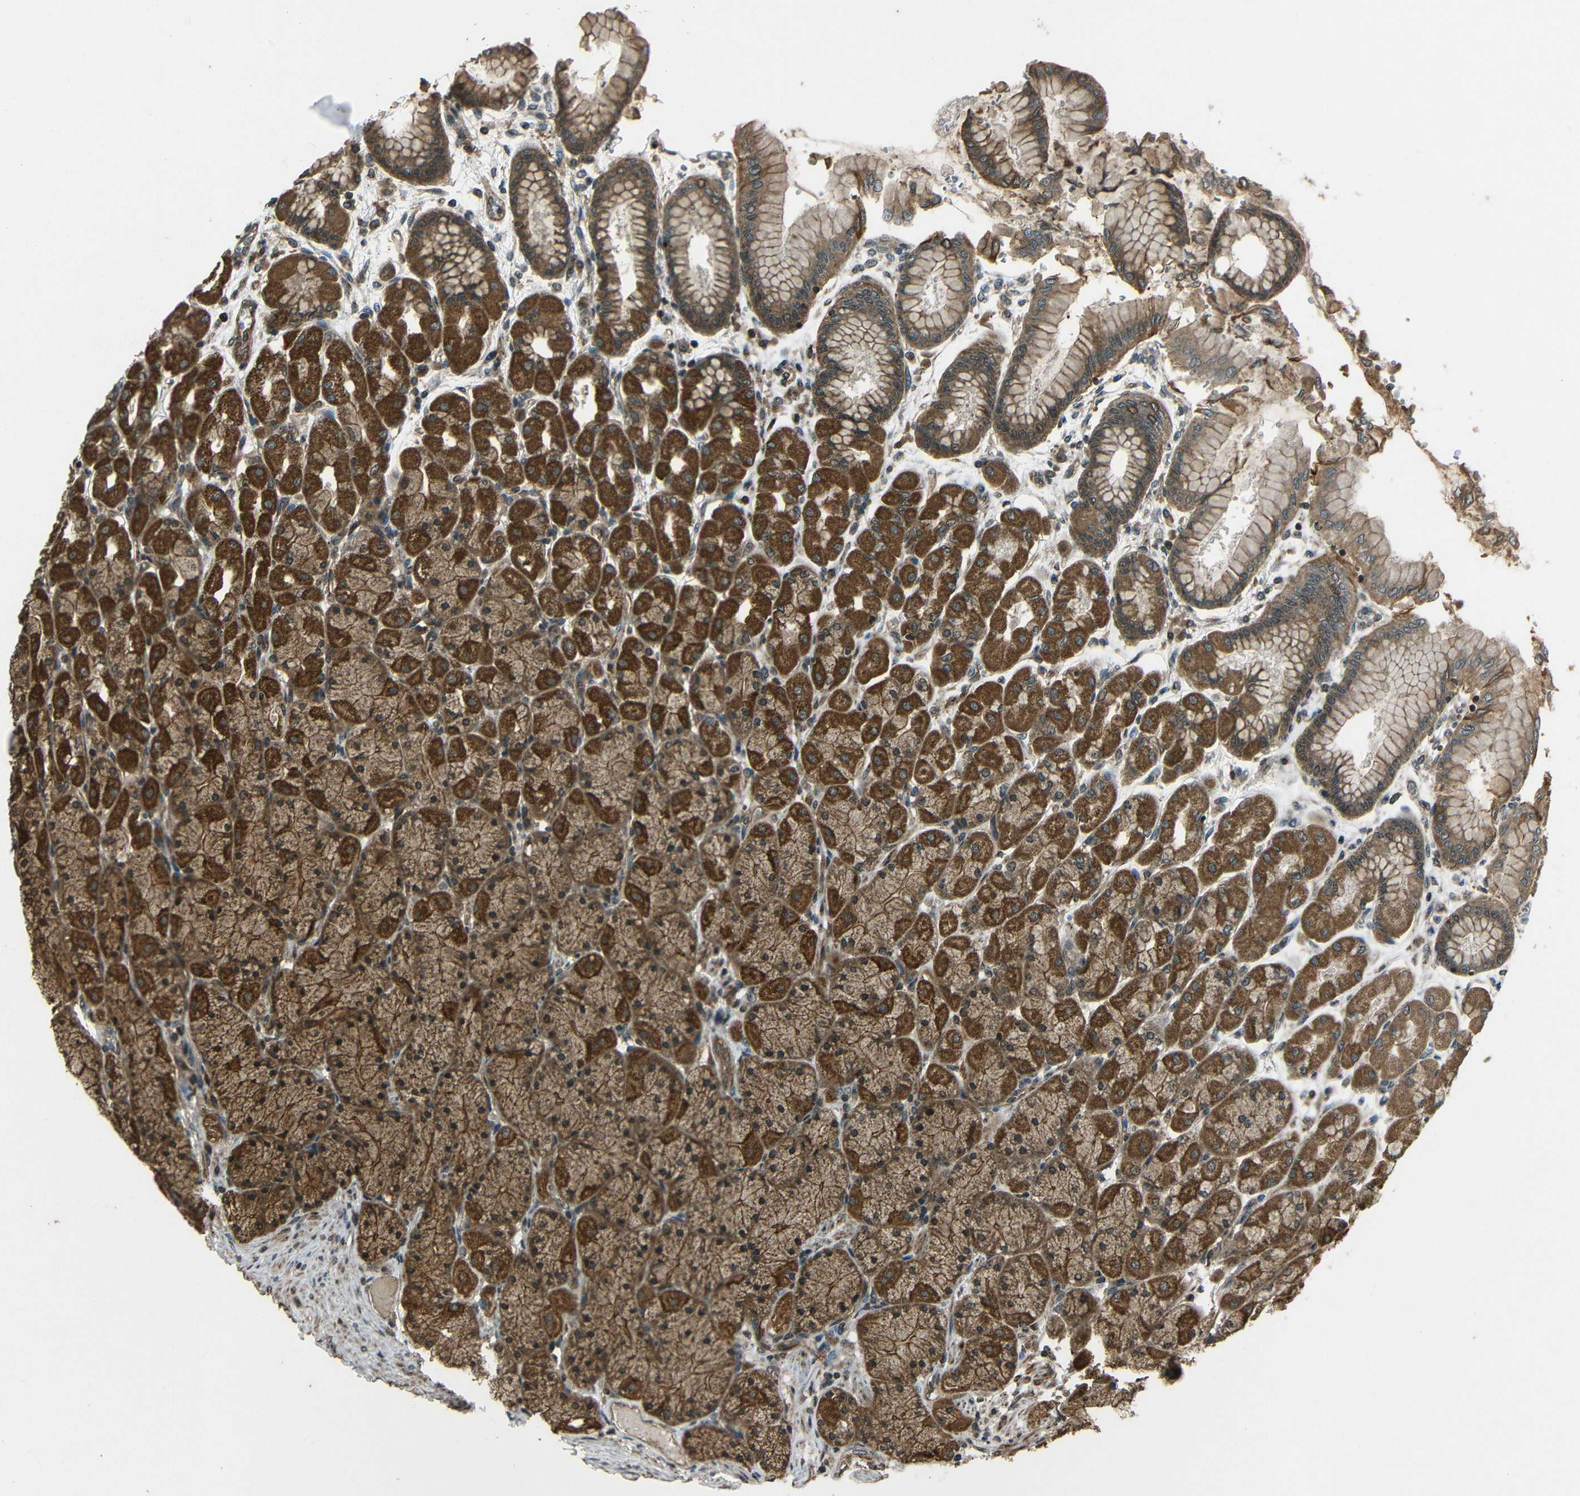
{"staining": {"intensity": "strong", "quantity": ">75%", "location": "cytoplasmic/membranous"}, "tissue": "stomach", "cell_type": "Glandular cells", "image_type": "normal", "snomed": [{"axis": "morphology", "description": "Normal tissue, NOS"}, {"axis": "topography", "description": "Stomach, upper"}], "caption": "This micrograph reveals immunohistochemistry staining of unremarkable human stomach, with high strong cytoplasmic/membranous staining in approximately >75% of glandular cells.", "gene": "PLK2", "patient": {"sex": "female", "age": 56}}